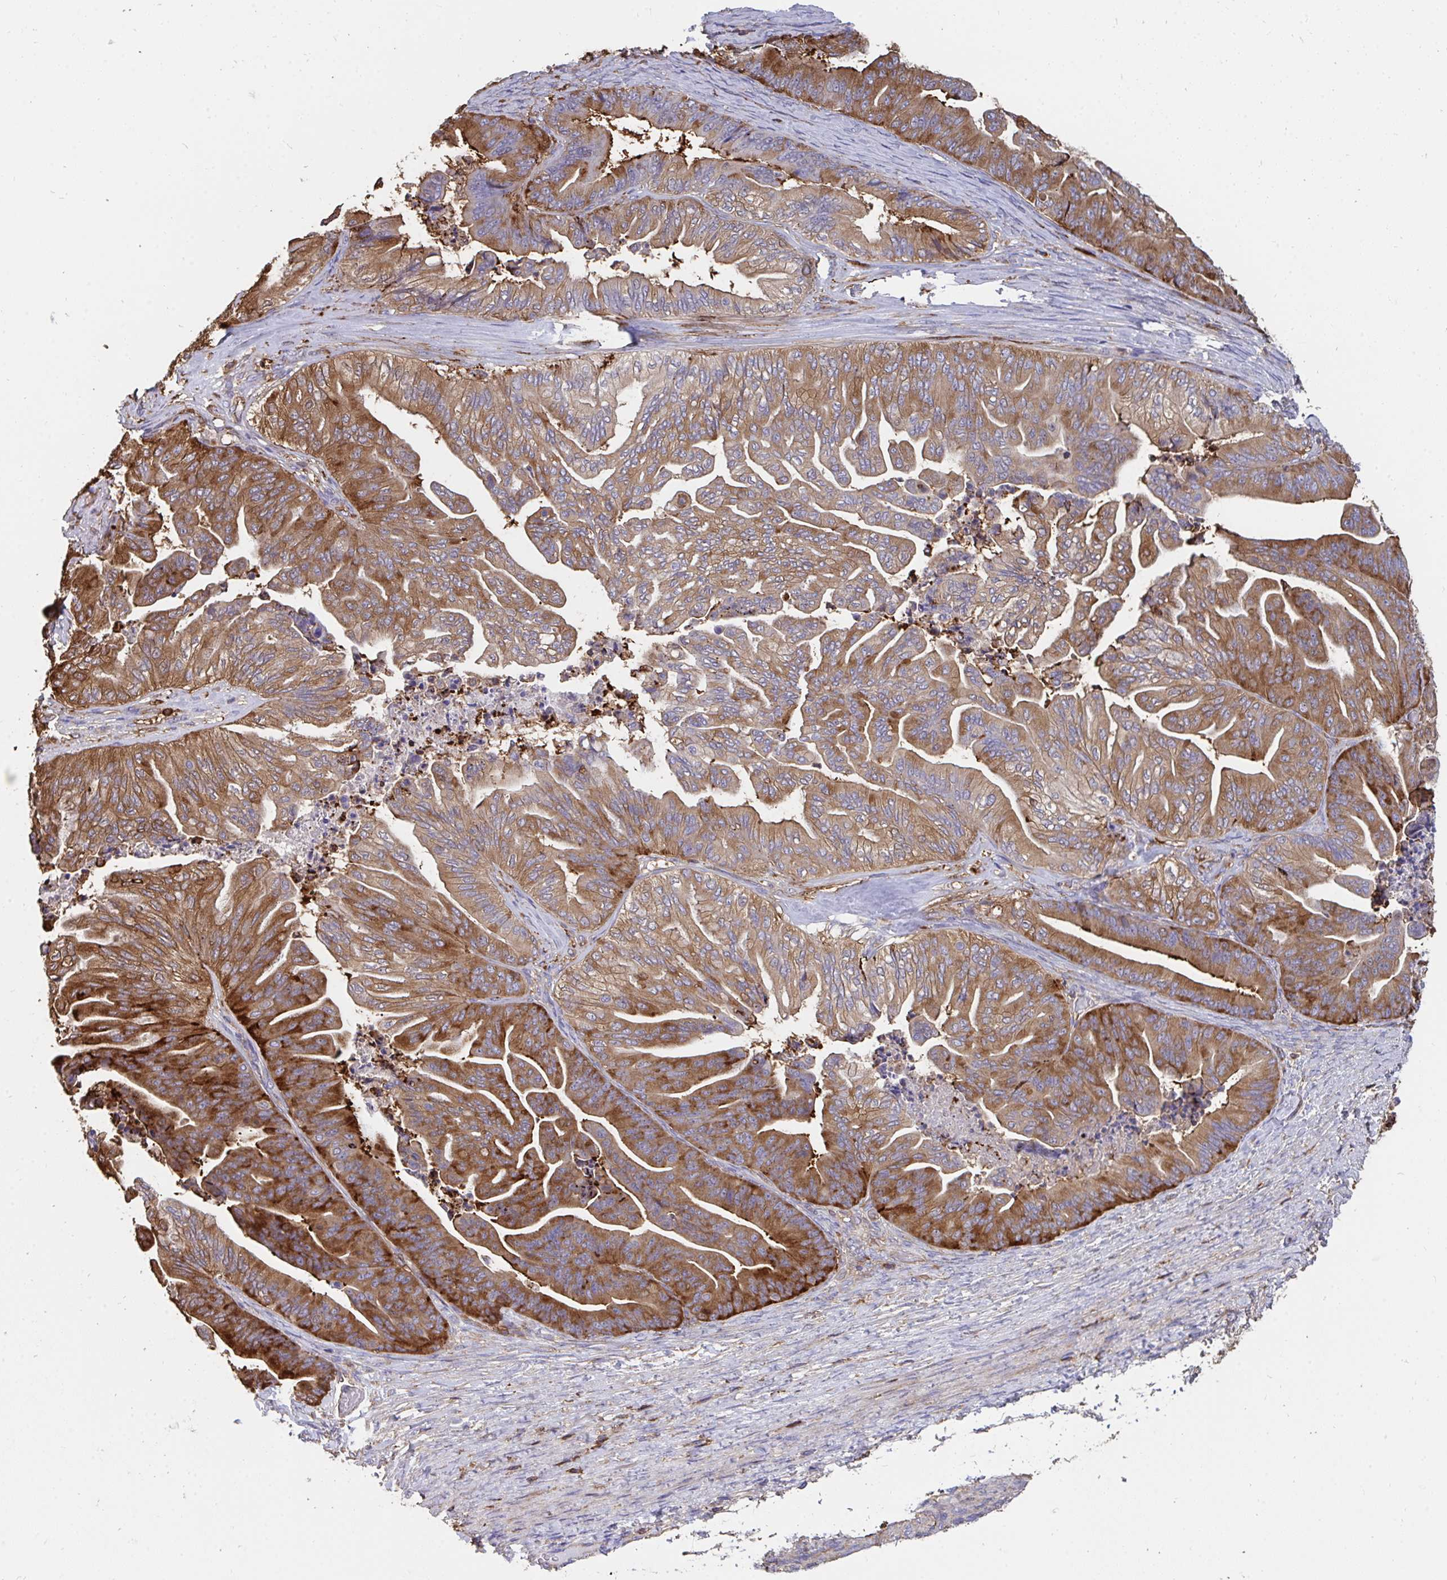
{"staining": {"intensity": "strong", "quantity": "25%-75%", "location": "cytoplasmic/membranous"}, "tissue": "ovarian cancer", "cell_type": "Tumor cells", "image_type": "cancer", "snomed": [{"axis": "morphology", "description": "Cystadenocarcinoma, mucinous, NOS"}, {"axis": "topography", "description": "Ovary"}], "caption": "Human ovarian mucinous cystadenocarcinoma stained with a protein marker demonstrates strong staining in tumor cells.", "gene": "CFL1", "patient": {"sex": "female", "age": 67}}